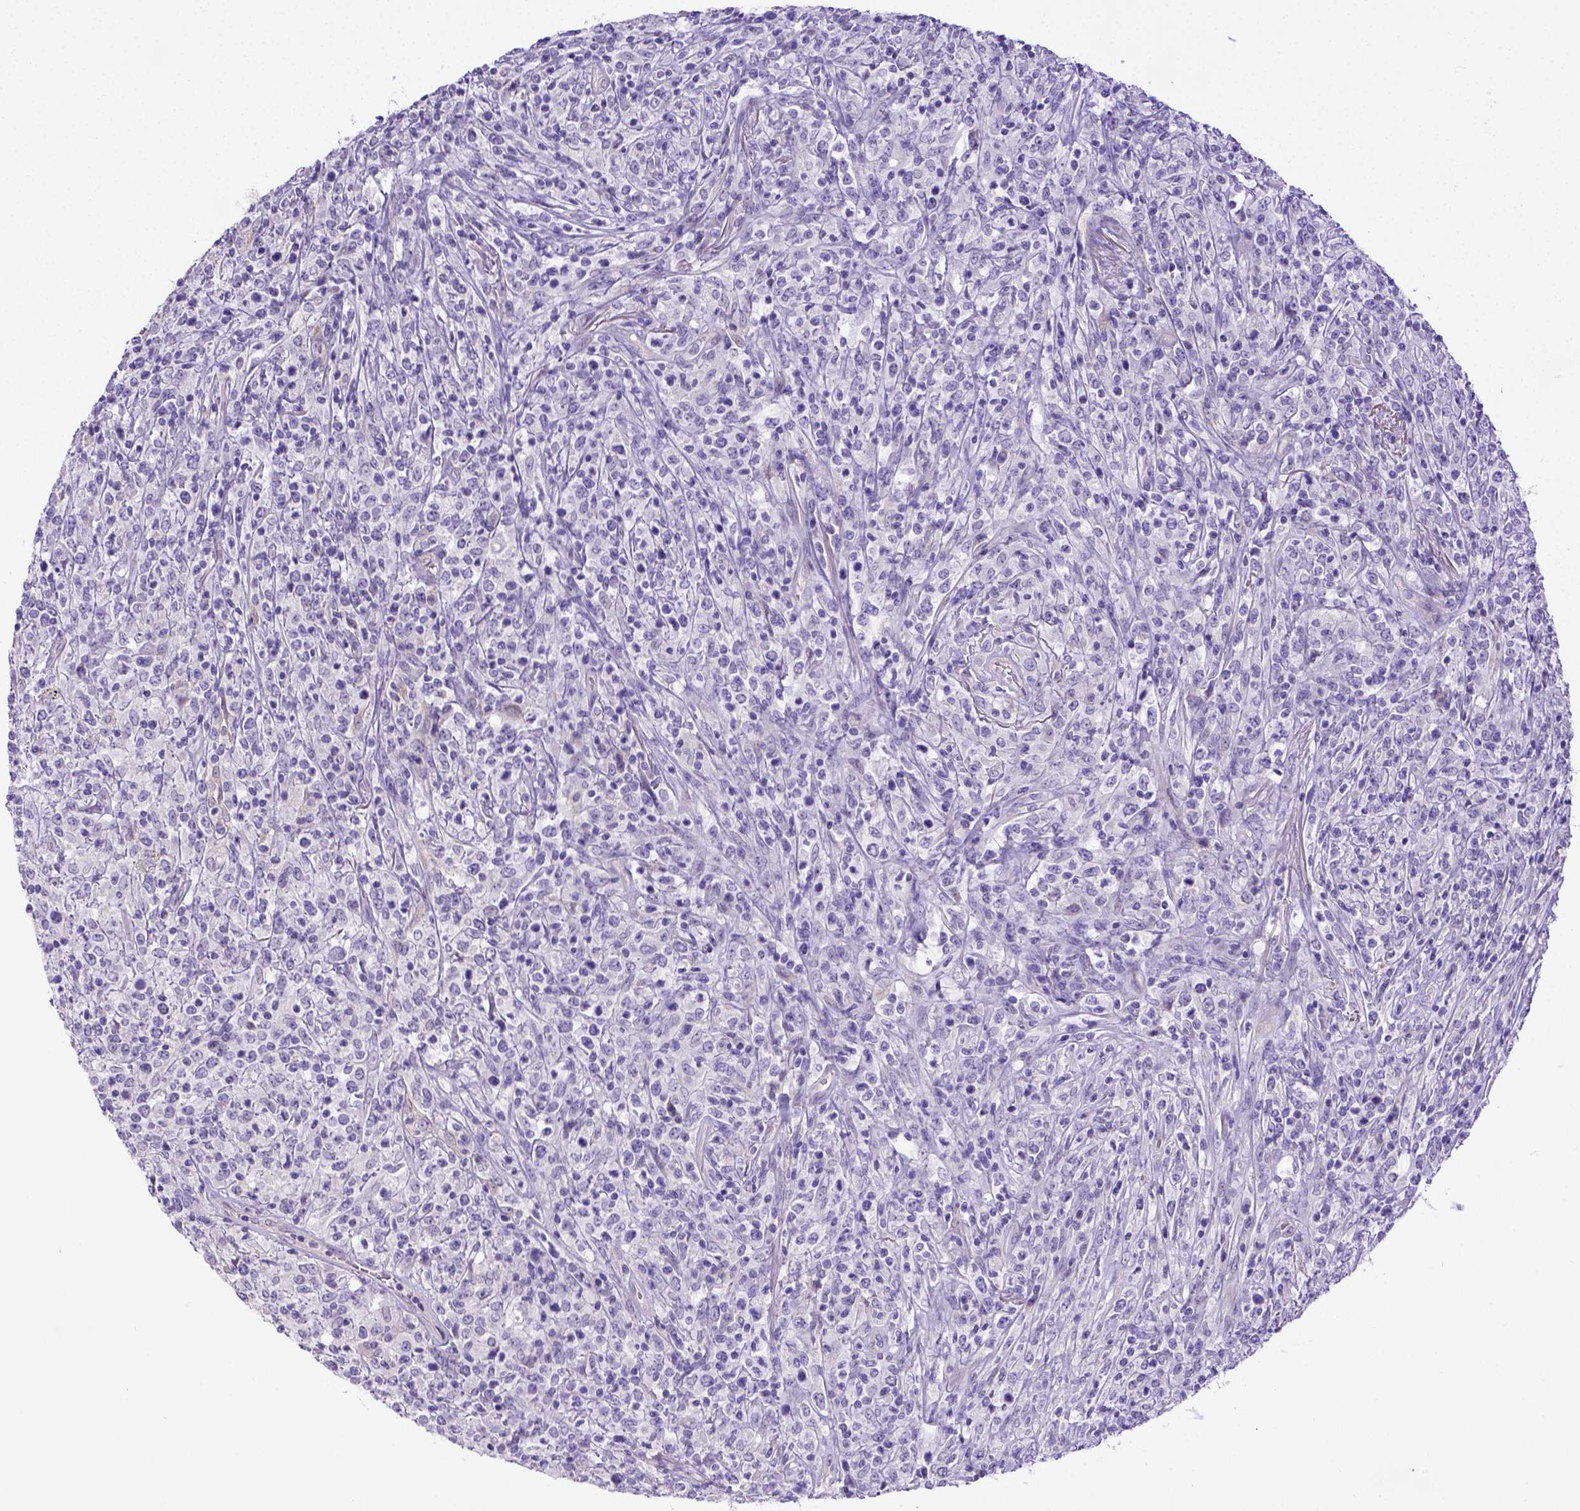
{"staining": {"intensity": "negative", "quantity": "none", "location": "none"}, "tissue": "lymphoma", "cell_type": "Tumor cells", "image_type": "cancer", "snomed": [{"axis": "morphology", "description": "Malignant lymphoma, non-Hodgkin's type, High grade"}, {"axis": "topography", "description": "Lung"}], "caption": "High-grade malignant lymphoma, non-Hodgkin's type was stained to show a protein in brown. There is no significant expression in tumor cells.", "gene": "BTN1A1", "patient": {"sex": "male", "age": 79}}